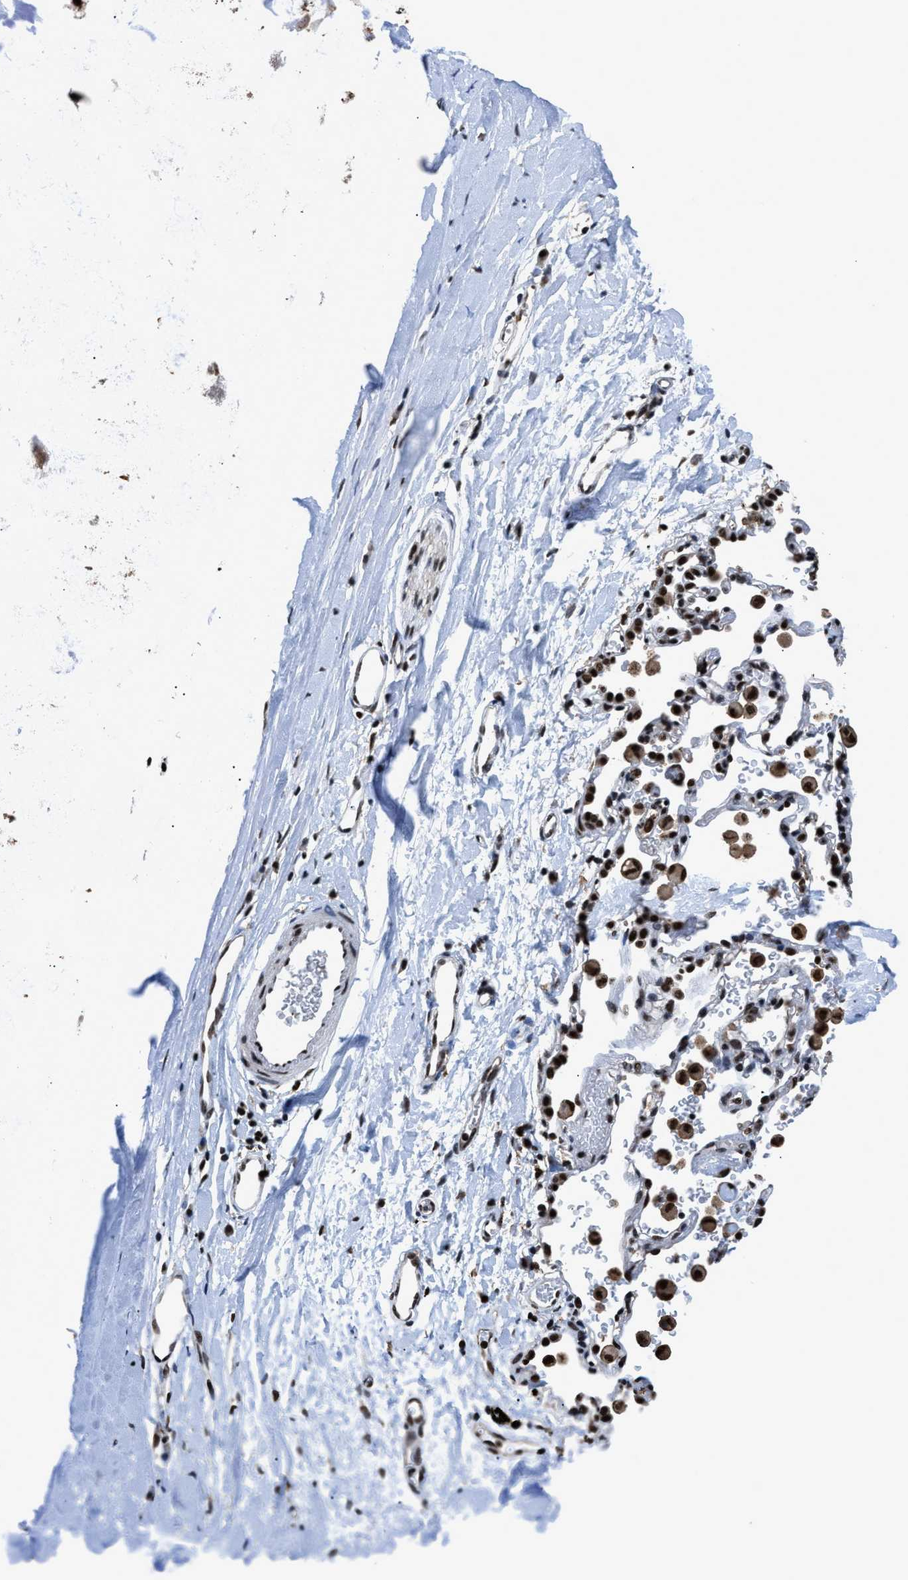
{"staining": {"intensity": "moderate", "quantity": ">75%", "location": "cytoplasmic/membranous,nuclear"}, "tissue": "adipose tissue", "cell_type": "Adipocytes", "image_type": "normal", "snomed": [{"axis": "morphology", "description": "Normal tissue, NOS"}, {"axis": "topography", "description": "Cartilage tissue"}, {"axis": "topography", "description": "Bronchus"}], "caption": "The photomicrograph shows staining of unremarkable adipose tissue, revealing moderate cytoplasmic/membranous,nuclear protein positivity (brown color) within adipocytes. The staining was performed using DAB (3,3'-diaminobenzidine), with brown indicating positive protein expression. Nuclei are stained blue with hematoxylin.", "gene": "HNRNPF", "patient": {"sex": "female", "age": 53}}